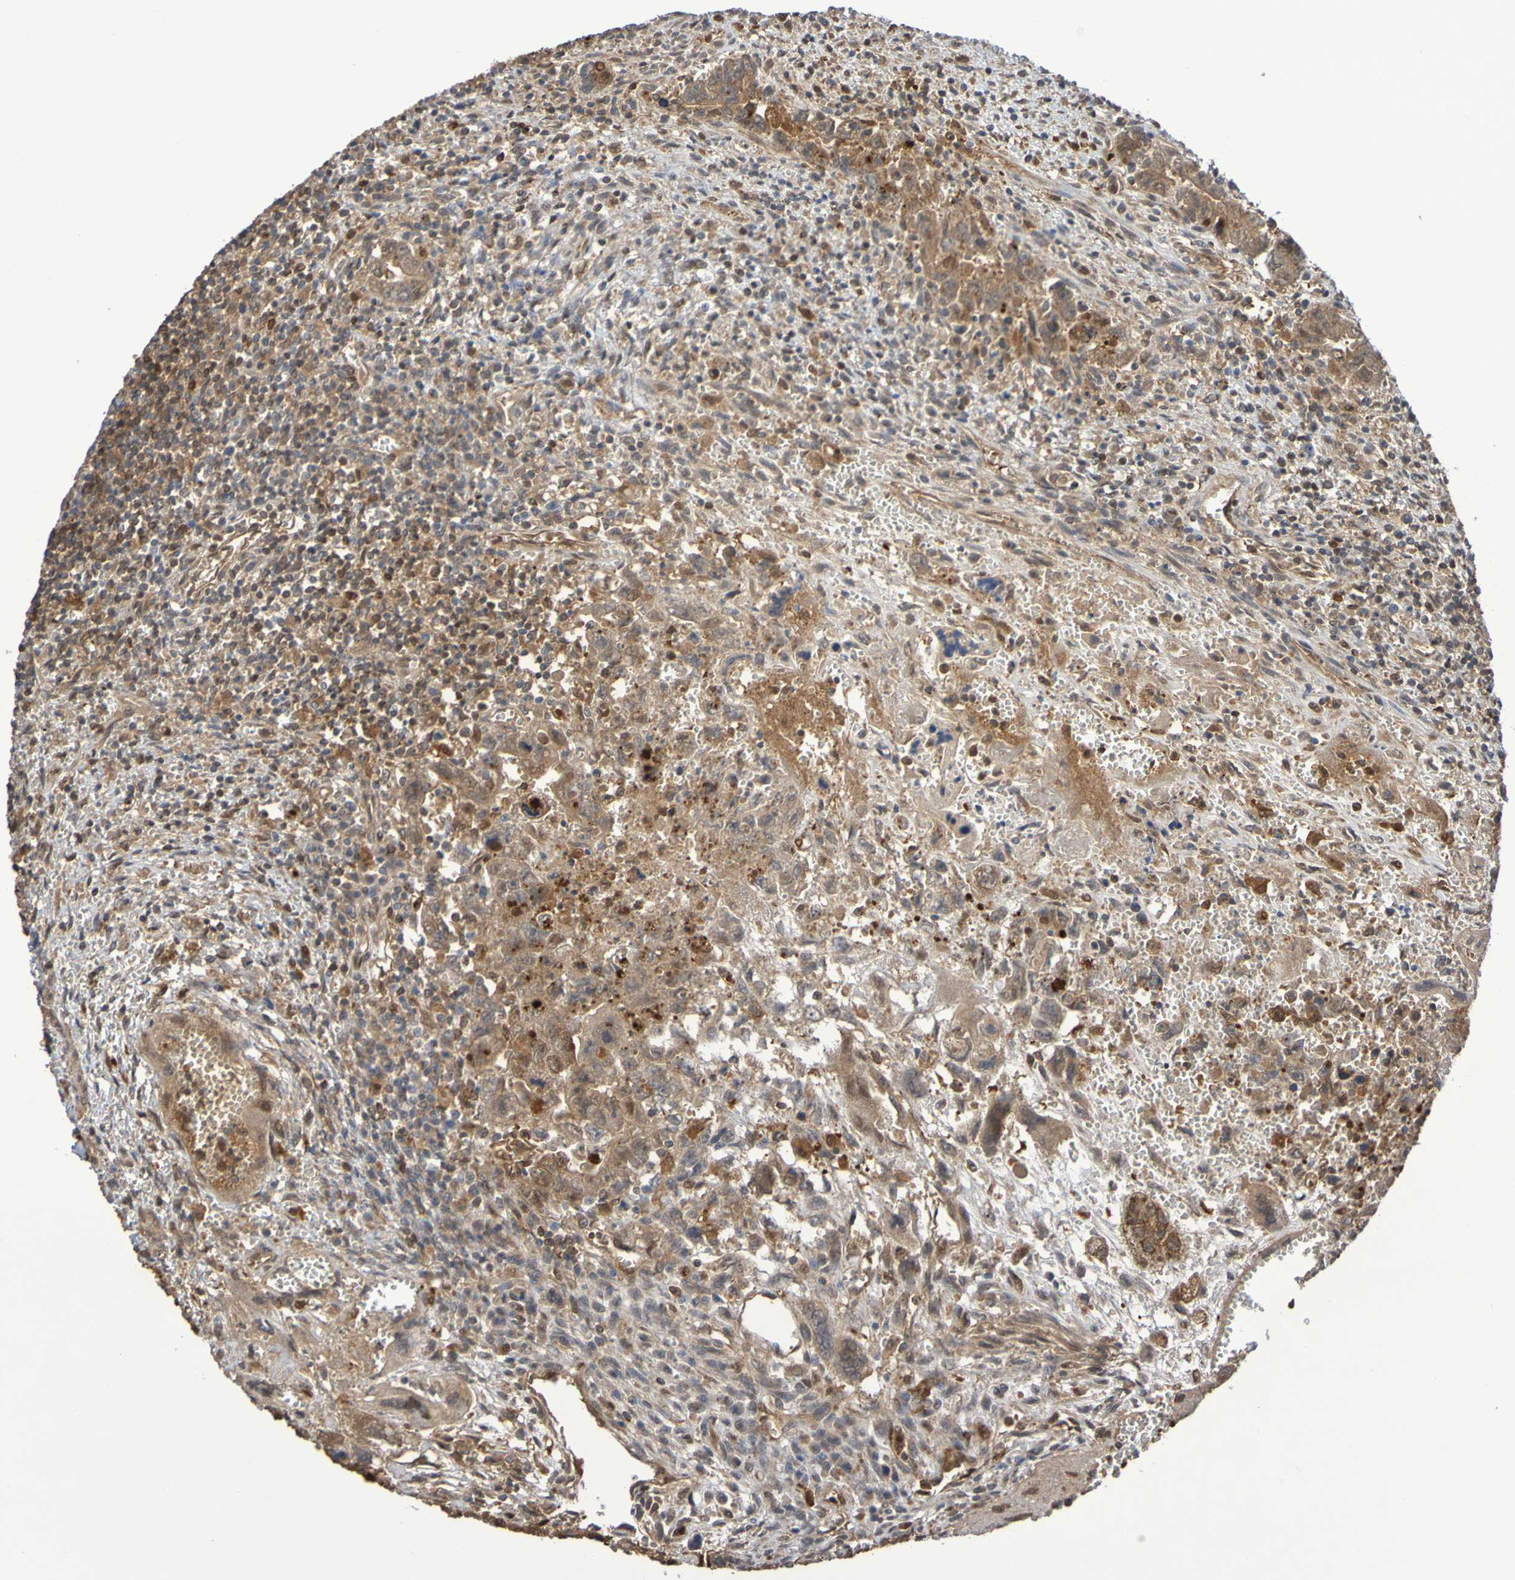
{"staining": {"intensity": "moderate", "quantity": ">75%", "location": "cytoplasmic/membranous"}, "tissue": "testis cancer", "cell_type": "Tumor cells", "image_type": "cancer", "snomed": [{"axis": "morphology", "description": "Carcinoma, Embryonal, NOS"}, {"axis": "topography", "description": "Testis"}], "caption": "Human testis cancer (embryonal carcinoma) stained for a protein (brown) exhibits moderate cytoplasmic/membranous positive expression in approximately >75% of tumor cells.", "gene": "SERPINB6", "patient": {"sex": "male", "age": 28}}